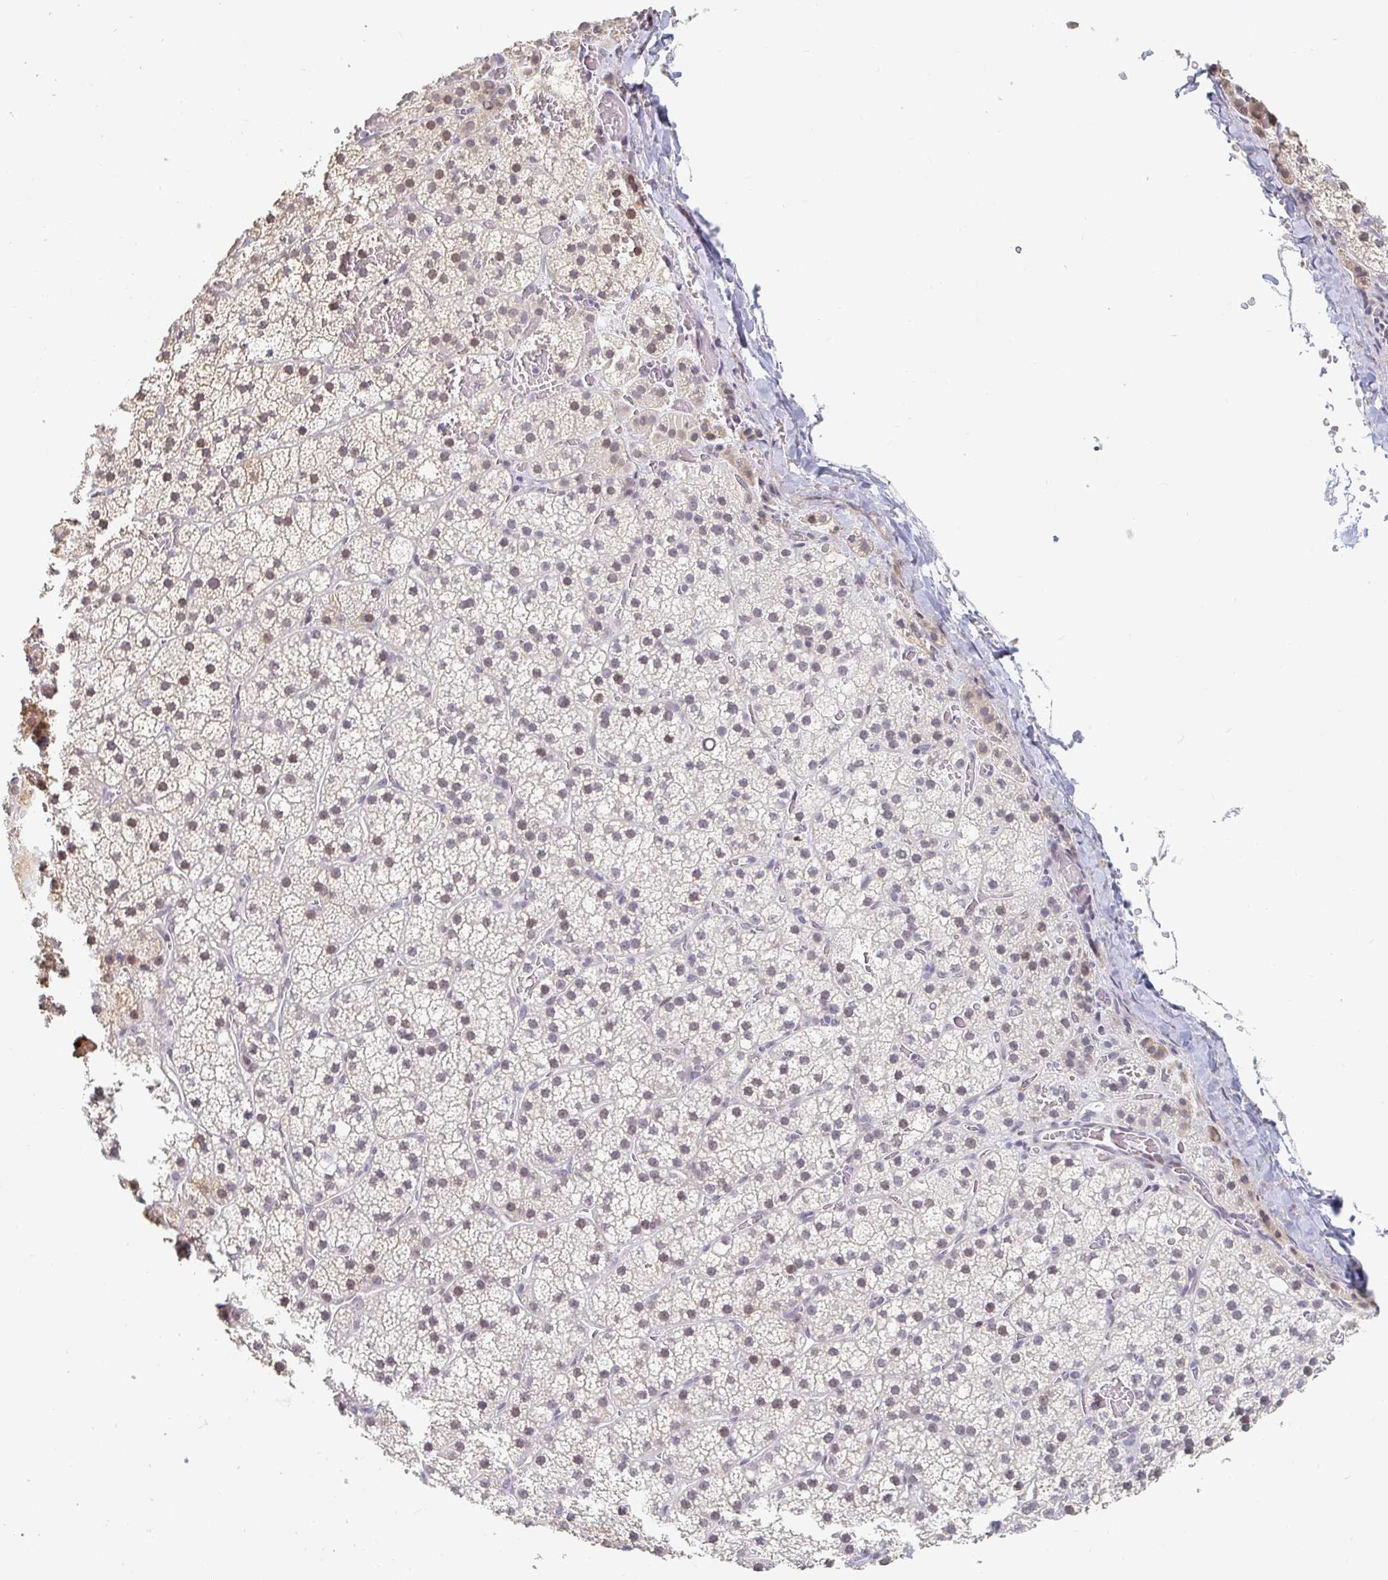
{"staining": {"intensity": "moderate", "quantity": "<25%", "location": "cytoplasmic/membranous,nuclear"}, "tissue": "adrenal gland", "cell_type": "Glandular cells", "image_type": "normal", "snomed": [{"axis": "morphology", "description": "Normal tissue, NOS"}, {"axis": "topography", "description": "Adrenal gland"}], "caption": "A brown stain shows moderate cytoplasmic/membranous,nuclear positivity of a protein in glandular cells of normal adrenal gland.", "gene": "NME9", "patient": {"sex": "male", "age": 53}}